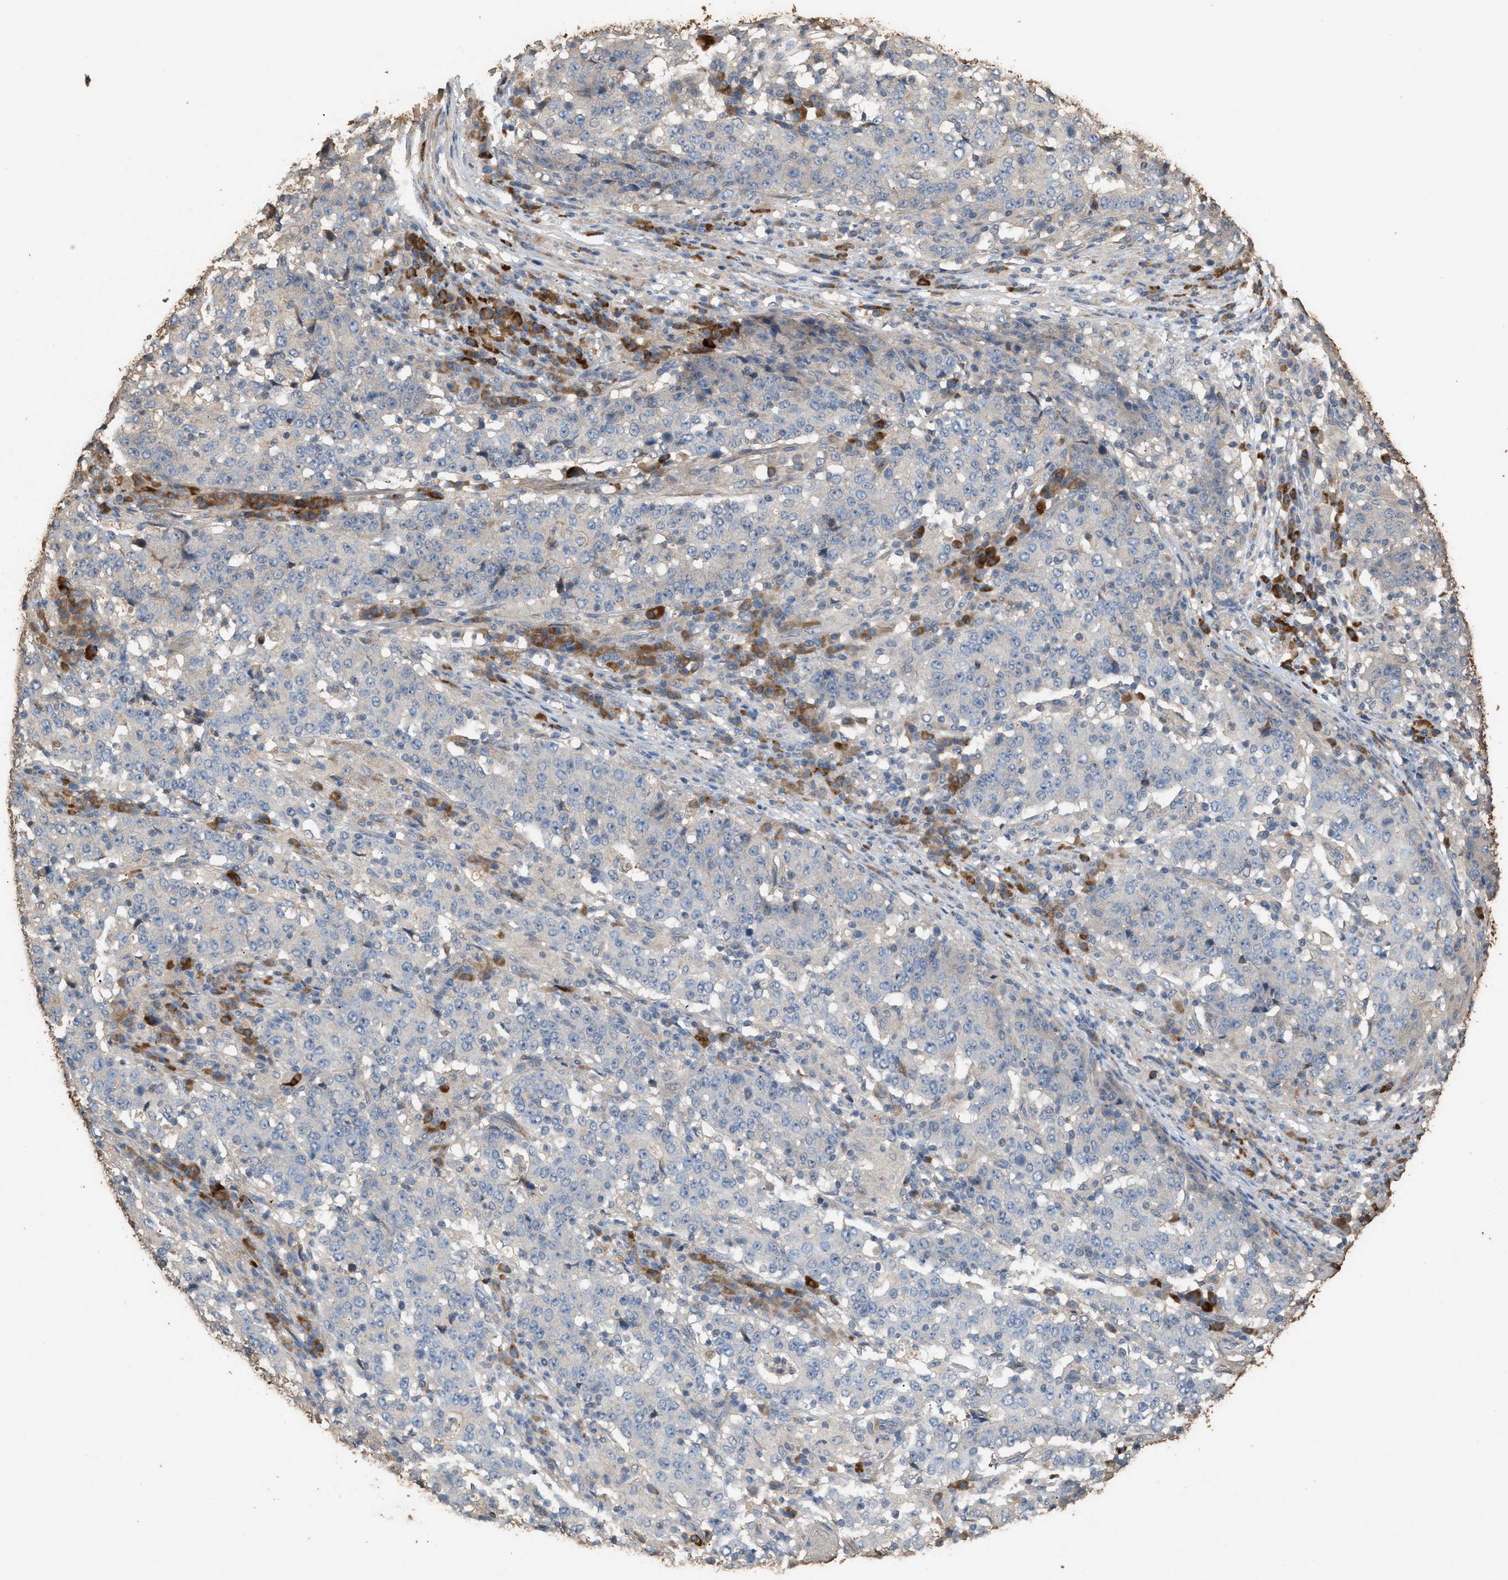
{"staining": {"intensity": "negative", "quantity": "none", "location": "none"}, "tissue": "stomach cancer", "cell_type": "Tumor cells", "image_type": "cancer", "snomed": [{"axis": "morphology", "description": "Adenocarcinoma, NOS"}, {"axis": "topography", "description": "Stomach"}], "caption": "Stomach cancer (adenocarcinoma) stained for a protein using immunohistochemistry shows no positivity tumor cells.", "gene": "DCAF7", "patient": {"sex": "male", "age": 59}}